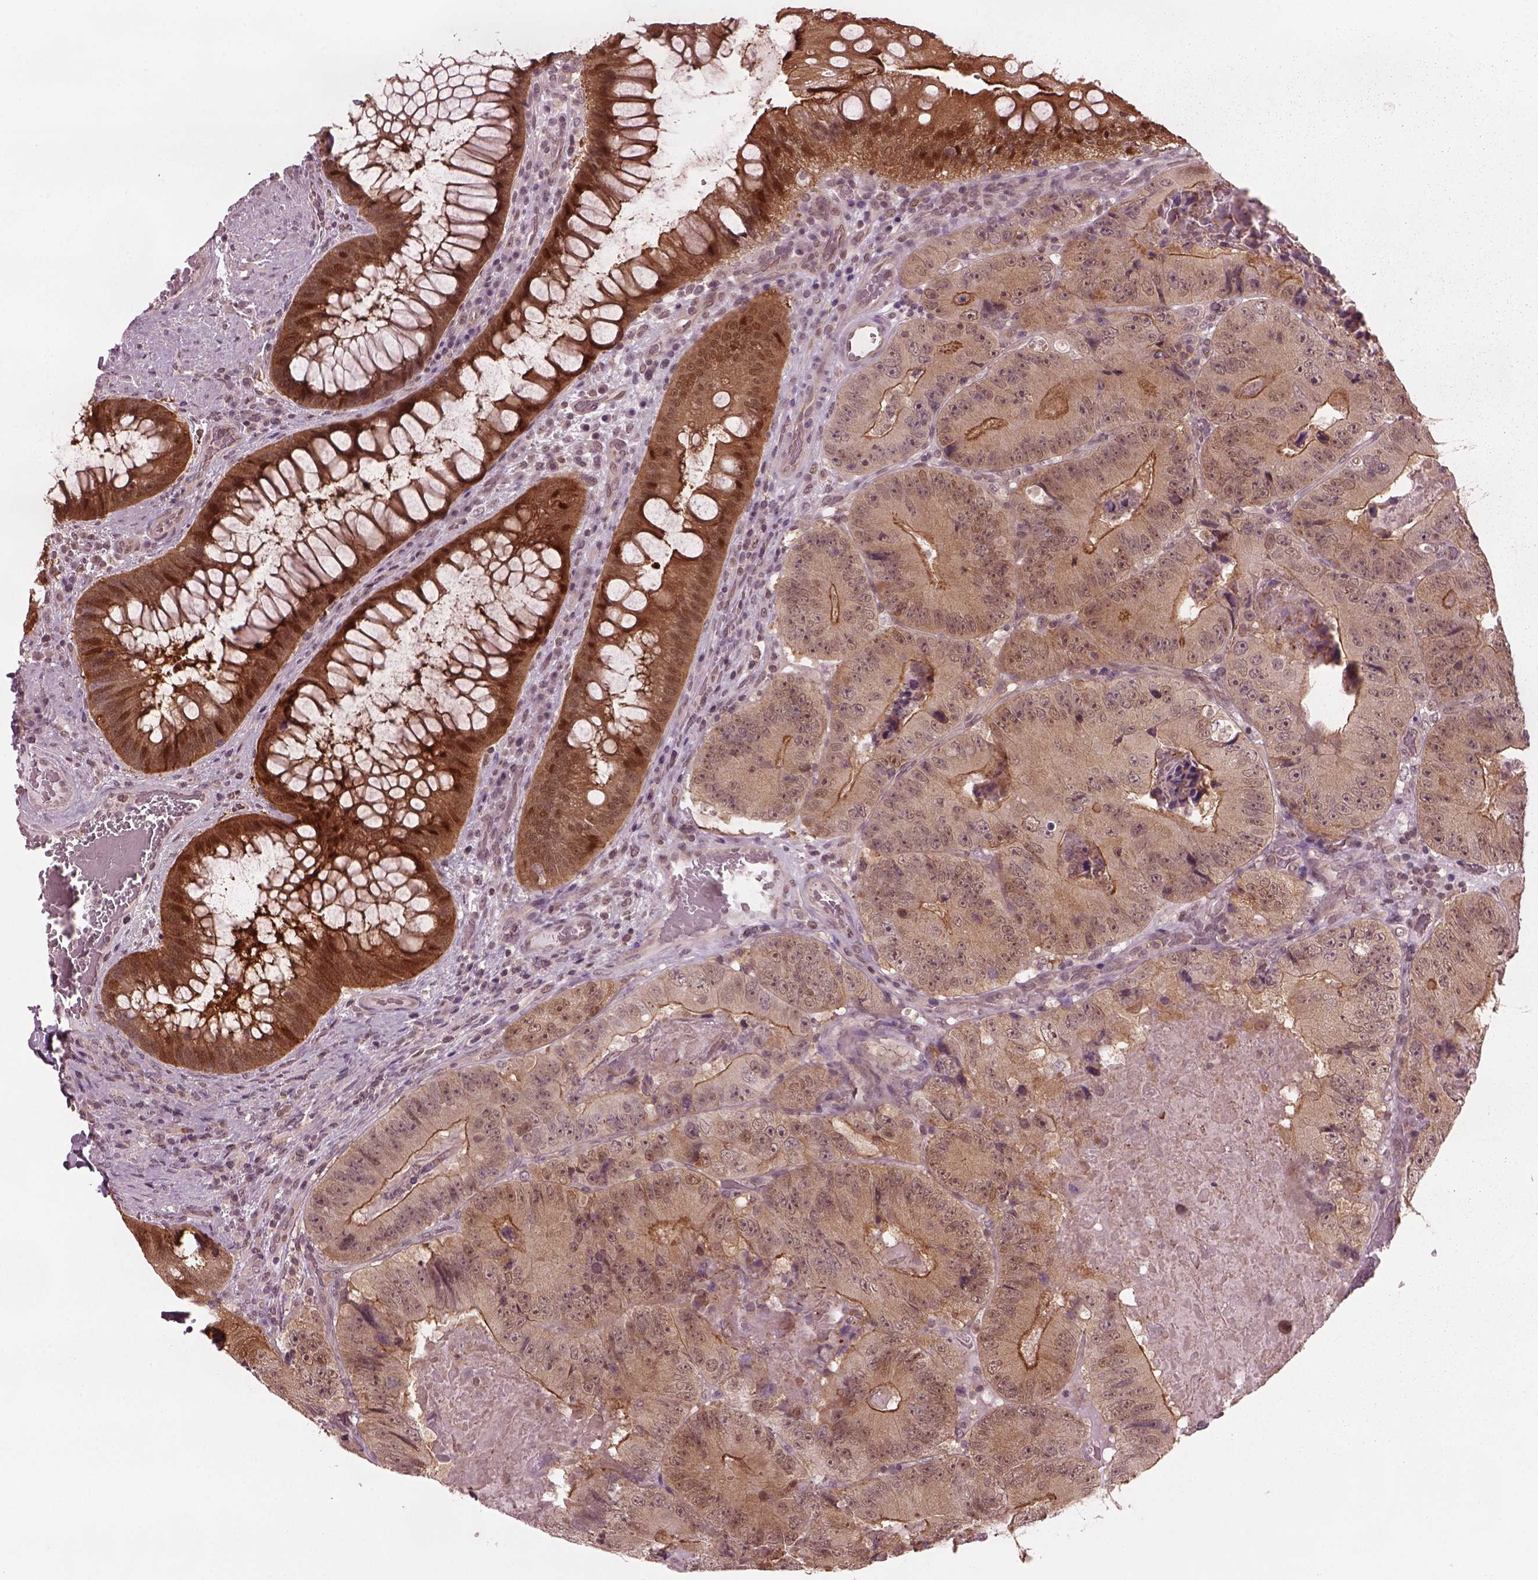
{"staining": {"intensity": "moderate", "quantity": ">75%", "location": "cytoplasmic/membranous"}, "tissue": "colorectal cancer", "cell_type": "Tumor cells", "image_type": "cancer", "snomed": [{"axis": "morphology", "description": "Adenocarcinoma, NOS"}, {"axis": "topography", "description": "Colon"}], "caption": "High-magnification brightfield microscopy of colorectal cancer stained with DAB (brown) and counterstained with hematoxylin (blue). tumor cells exhibit moderate cytoplasmic/membranous positivity is identified in approximately>75% of cells.", "gene": "SRI", "patient": {"sex": "female", "age": 86}}